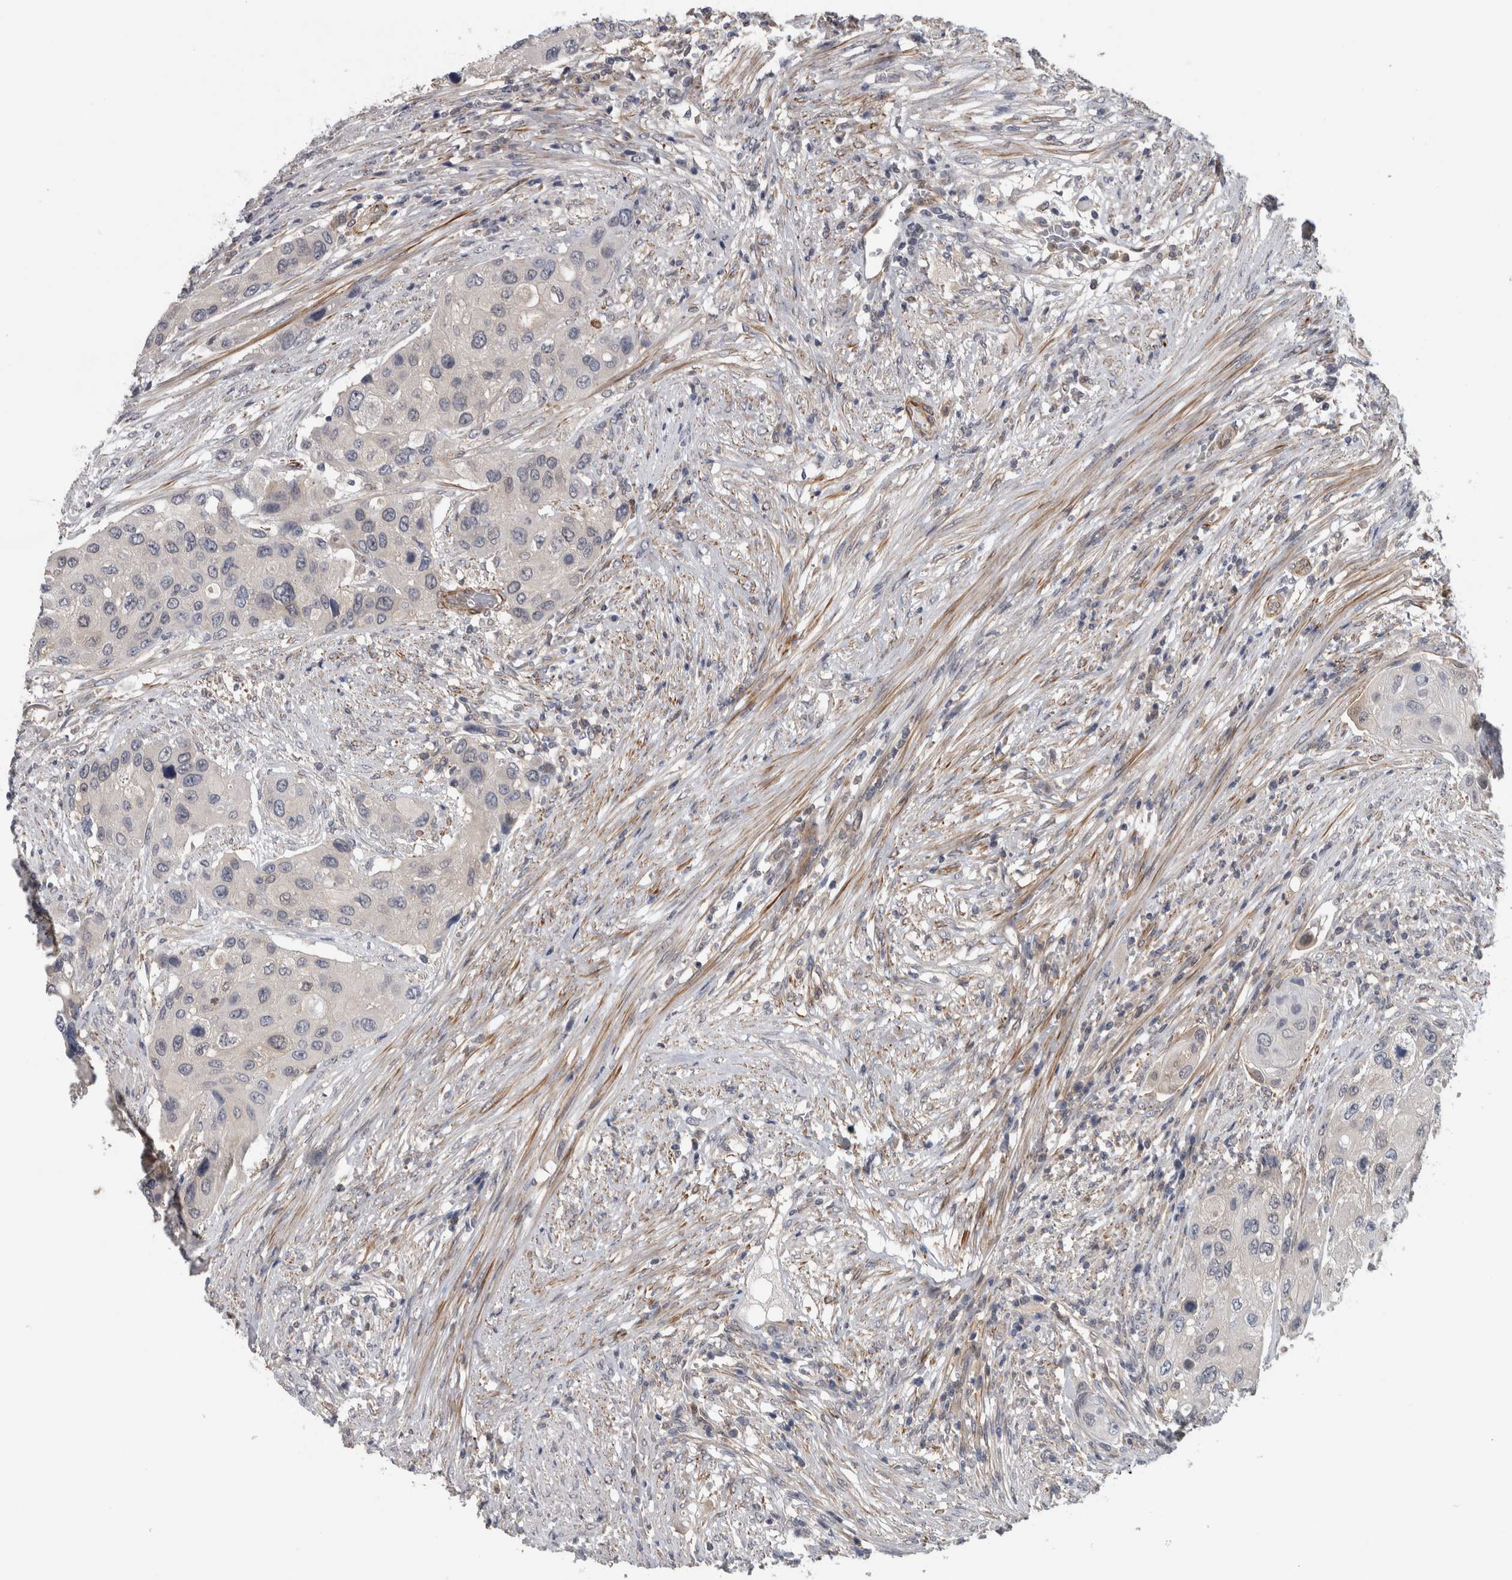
{"staining": {"intensity": "negative", "quantity": "none", "location": "none"}, "tissue": "urothelial cancer", "cell_type": "Tumor cells", "image_type": "cancer", "snomed": [{"axis": "morphology", "description": "Urothelial carcinoma, High grade"}, {"axis": "topography", "description": "Urinary bladder"}], "caption": "Immunohistochemistry histopathology image of high-grade urothelial carcinoma stained for a protein (brown), which shows no positivity in tumor cells.", "gene": "NAPRT", "patient": {"sex": "female", "age": 56}}